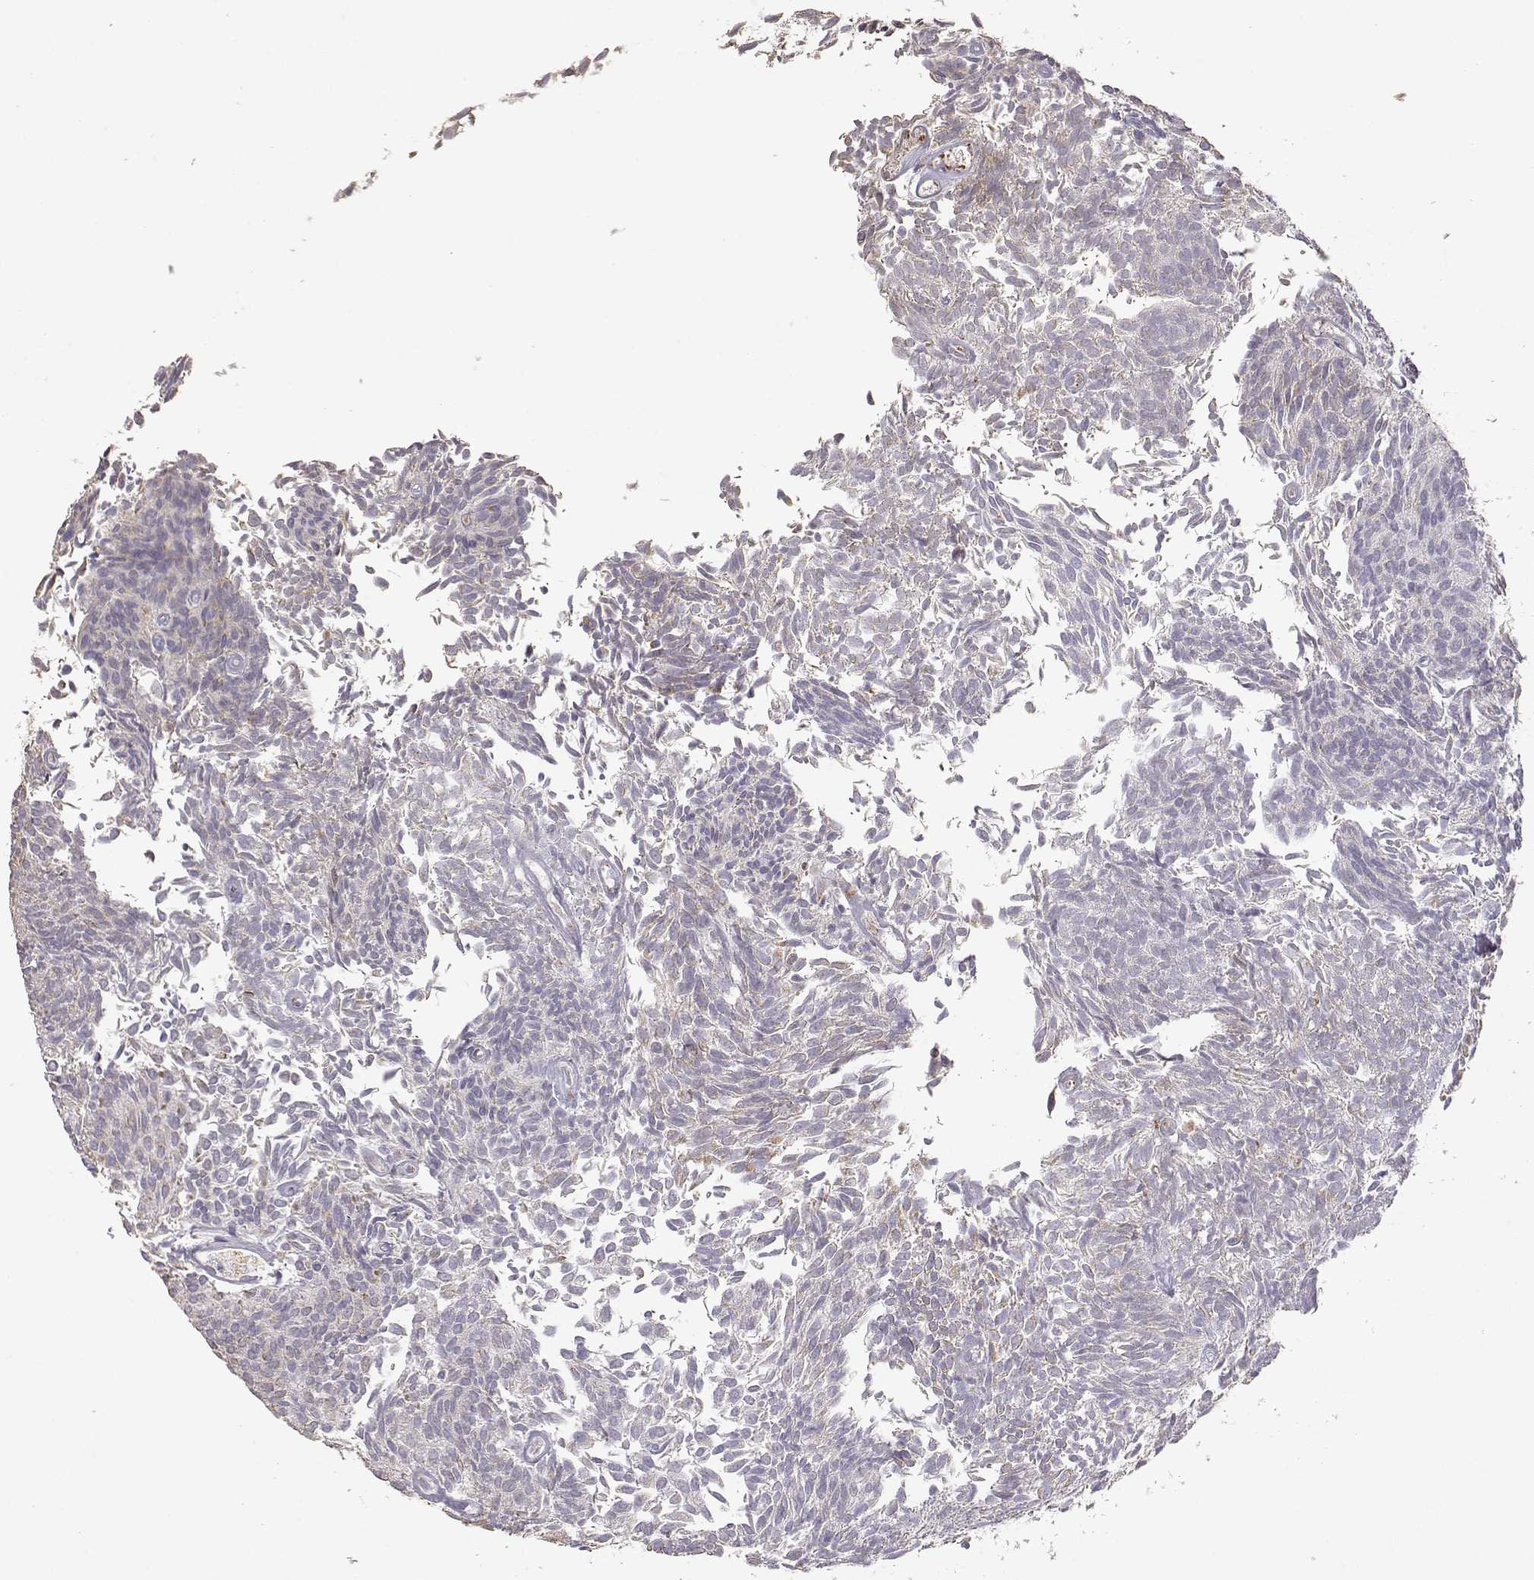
{"staining": {"intensity": "negative", "quantity": "none", "location": "none"}, "tissue": "urothelial cancer", "cell_type": "Tumor cells", "image_type": "cancer", "snomed": [{"axis": "morphology", "description": "Urothelial carcinoma, Low grade"}, {"axis": "topography", "description": "Urinary bladder"}], "caption": "A histopathology image of urothelial carcinoma (low-grade) stained for a protein demonstrates no brown staining in tumor cells.", "gene": "EXOG", "patient": {"sex": "male", "age": 77}}